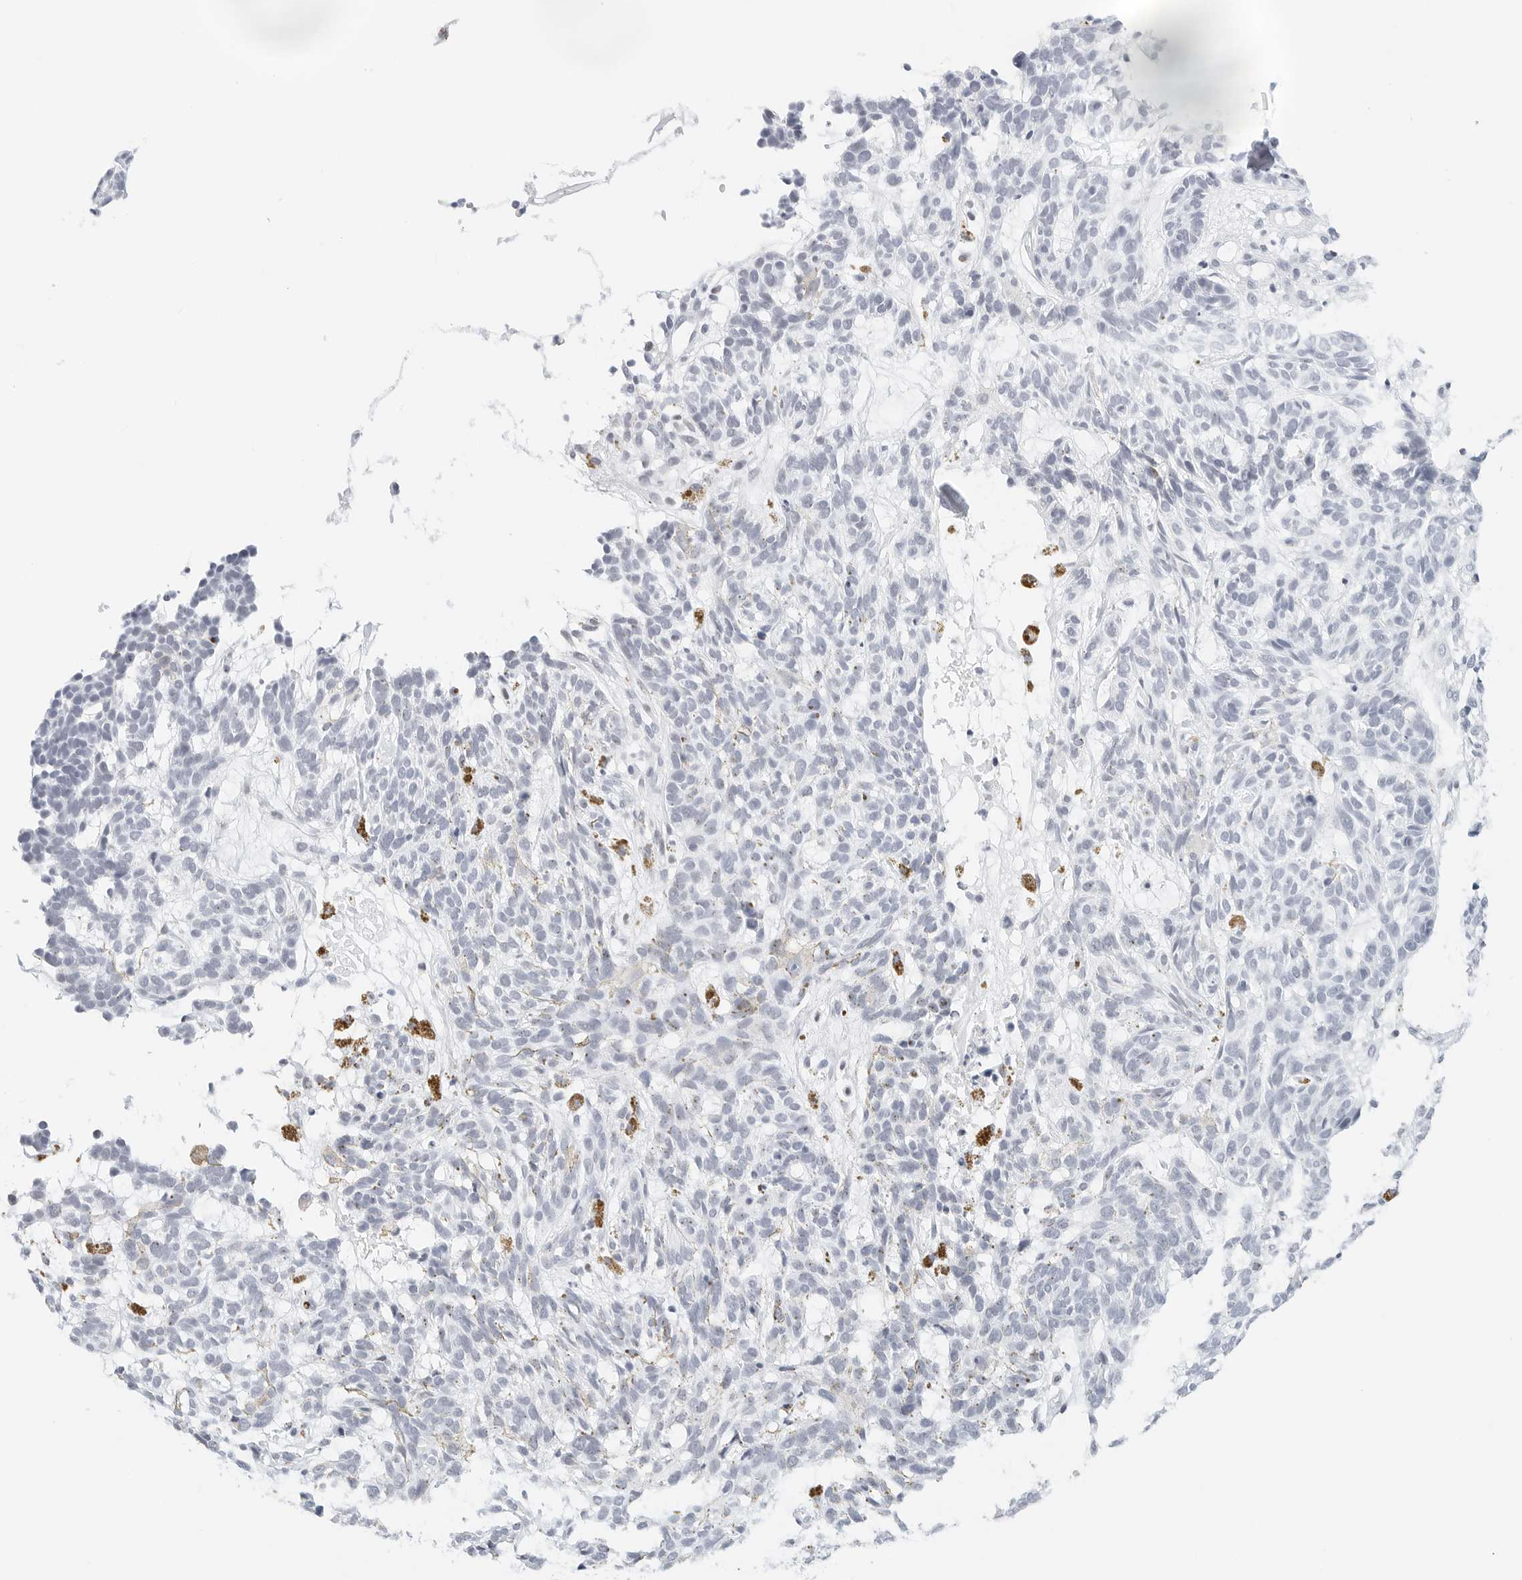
{"staining": {"intensity": "negative", "quantity": "none", "location": "none"}, "tissue": "skin cancer", "cell_type": "Tumor cells", "image_type": "cancer", "snomed": [{"axis": "morphology", "description": "Basal cell carcinoma"}, {"axis": "topography", "description": "Skin"}], "caption": "IHC histopathology image of basal cell carcinoma (skin) stained for a protein (brown), which exhibits no positivity in tumor cells.", "gene": "CD22", "patient": {"sex": "male", "age": 85}}